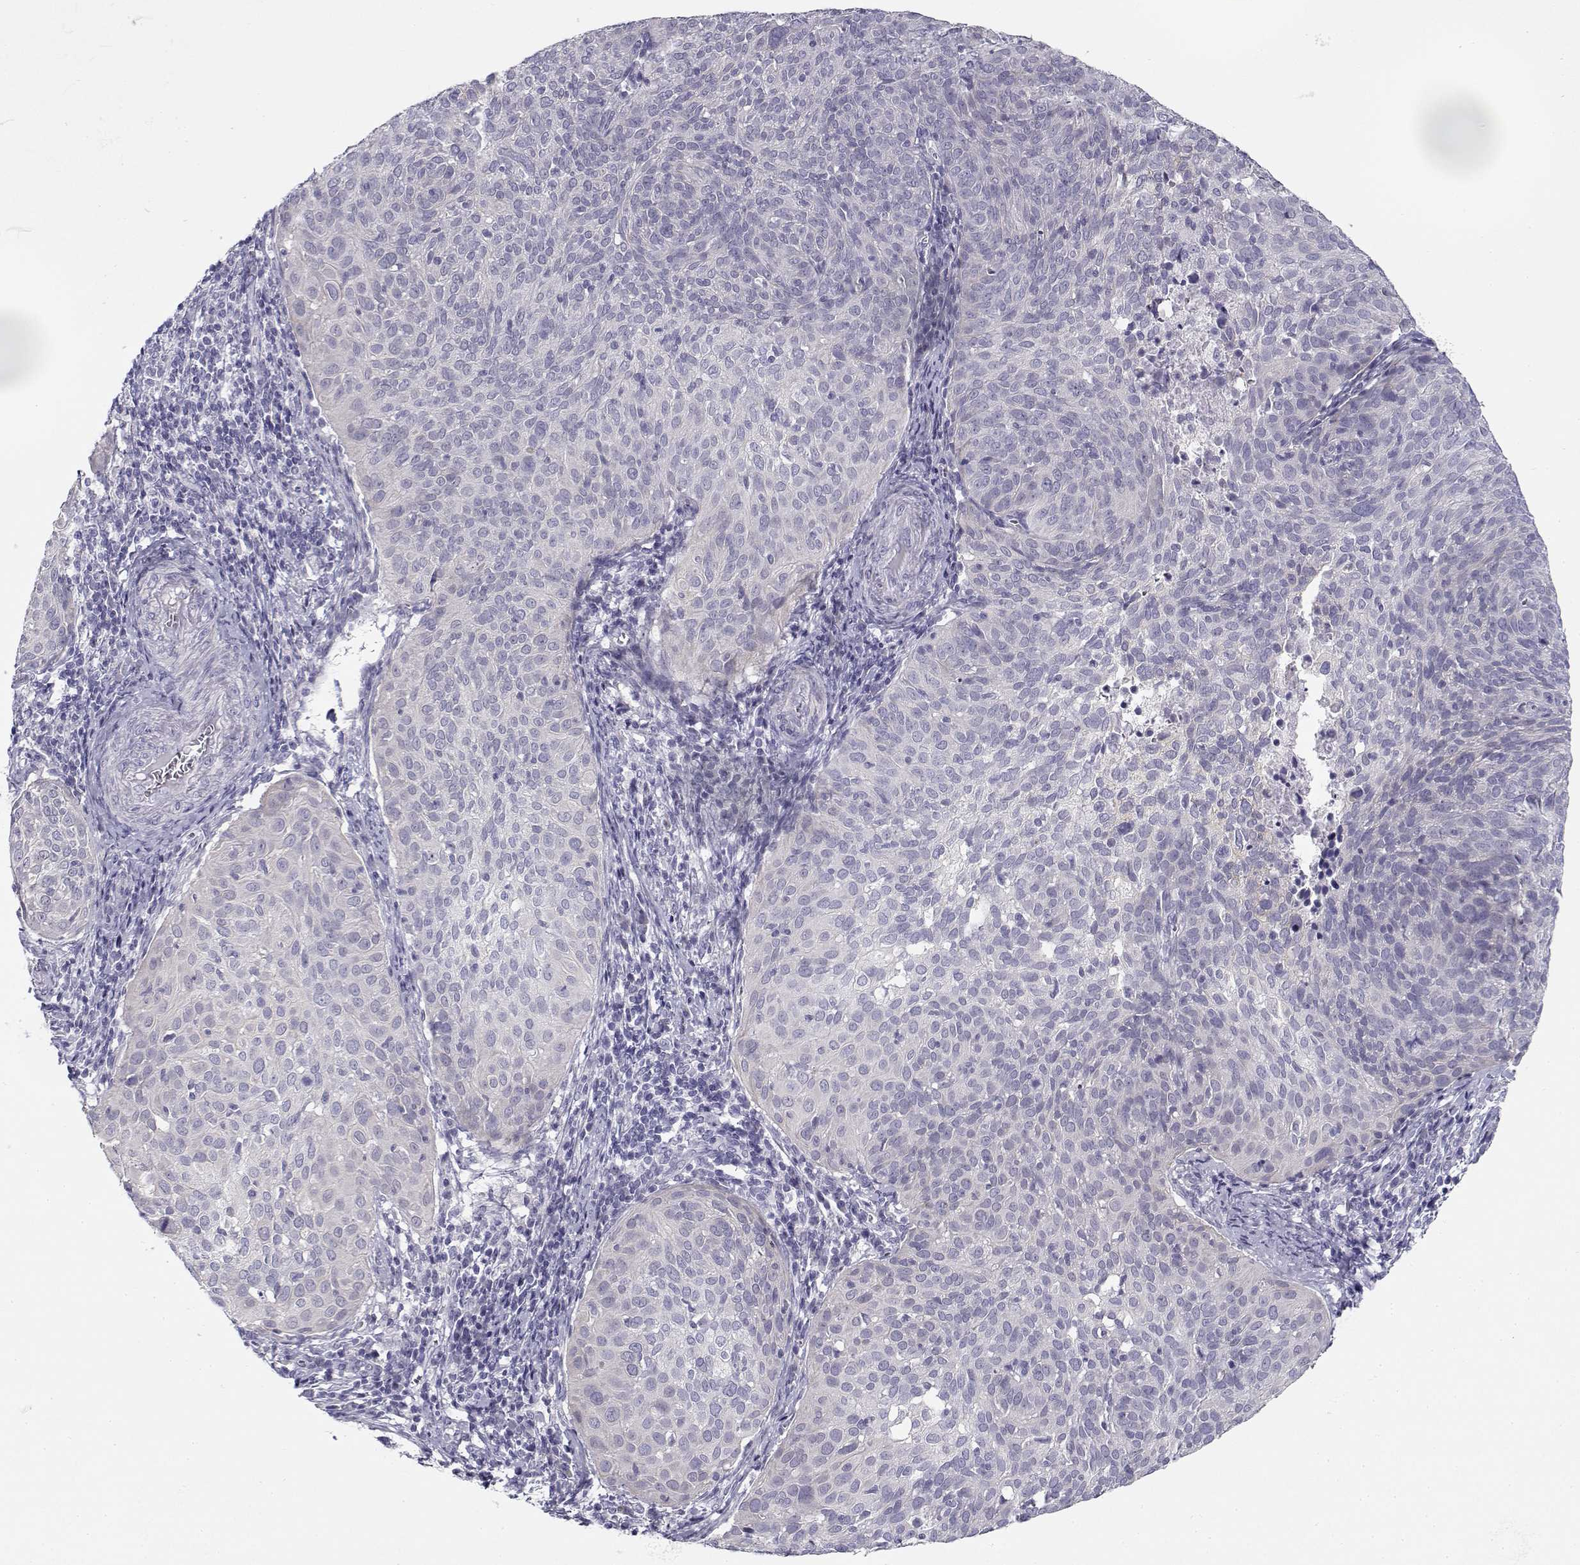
{"staining": {"intensity": "negative", "quantity": "none", "location": "none"}, "tissue": "cervical cancer", "cell_type": "Tumor cells", "image_type": "cancer", "snomed": [{"axis": "morphology", "description": "Squamous cell carcinoma, NOS"}, {"axis": "topography", "description": "Cervix"}], "caption": "Tumor cells show no significant positivity in cervical cancer. The staining was performed using DAB to visualize the protein expression in brown, while the nuclei were stained in blue with hematoxylin (Magnification: 20x).", "gene": "CREB3L3", "patient": {"sex": "female", "age": 39}}